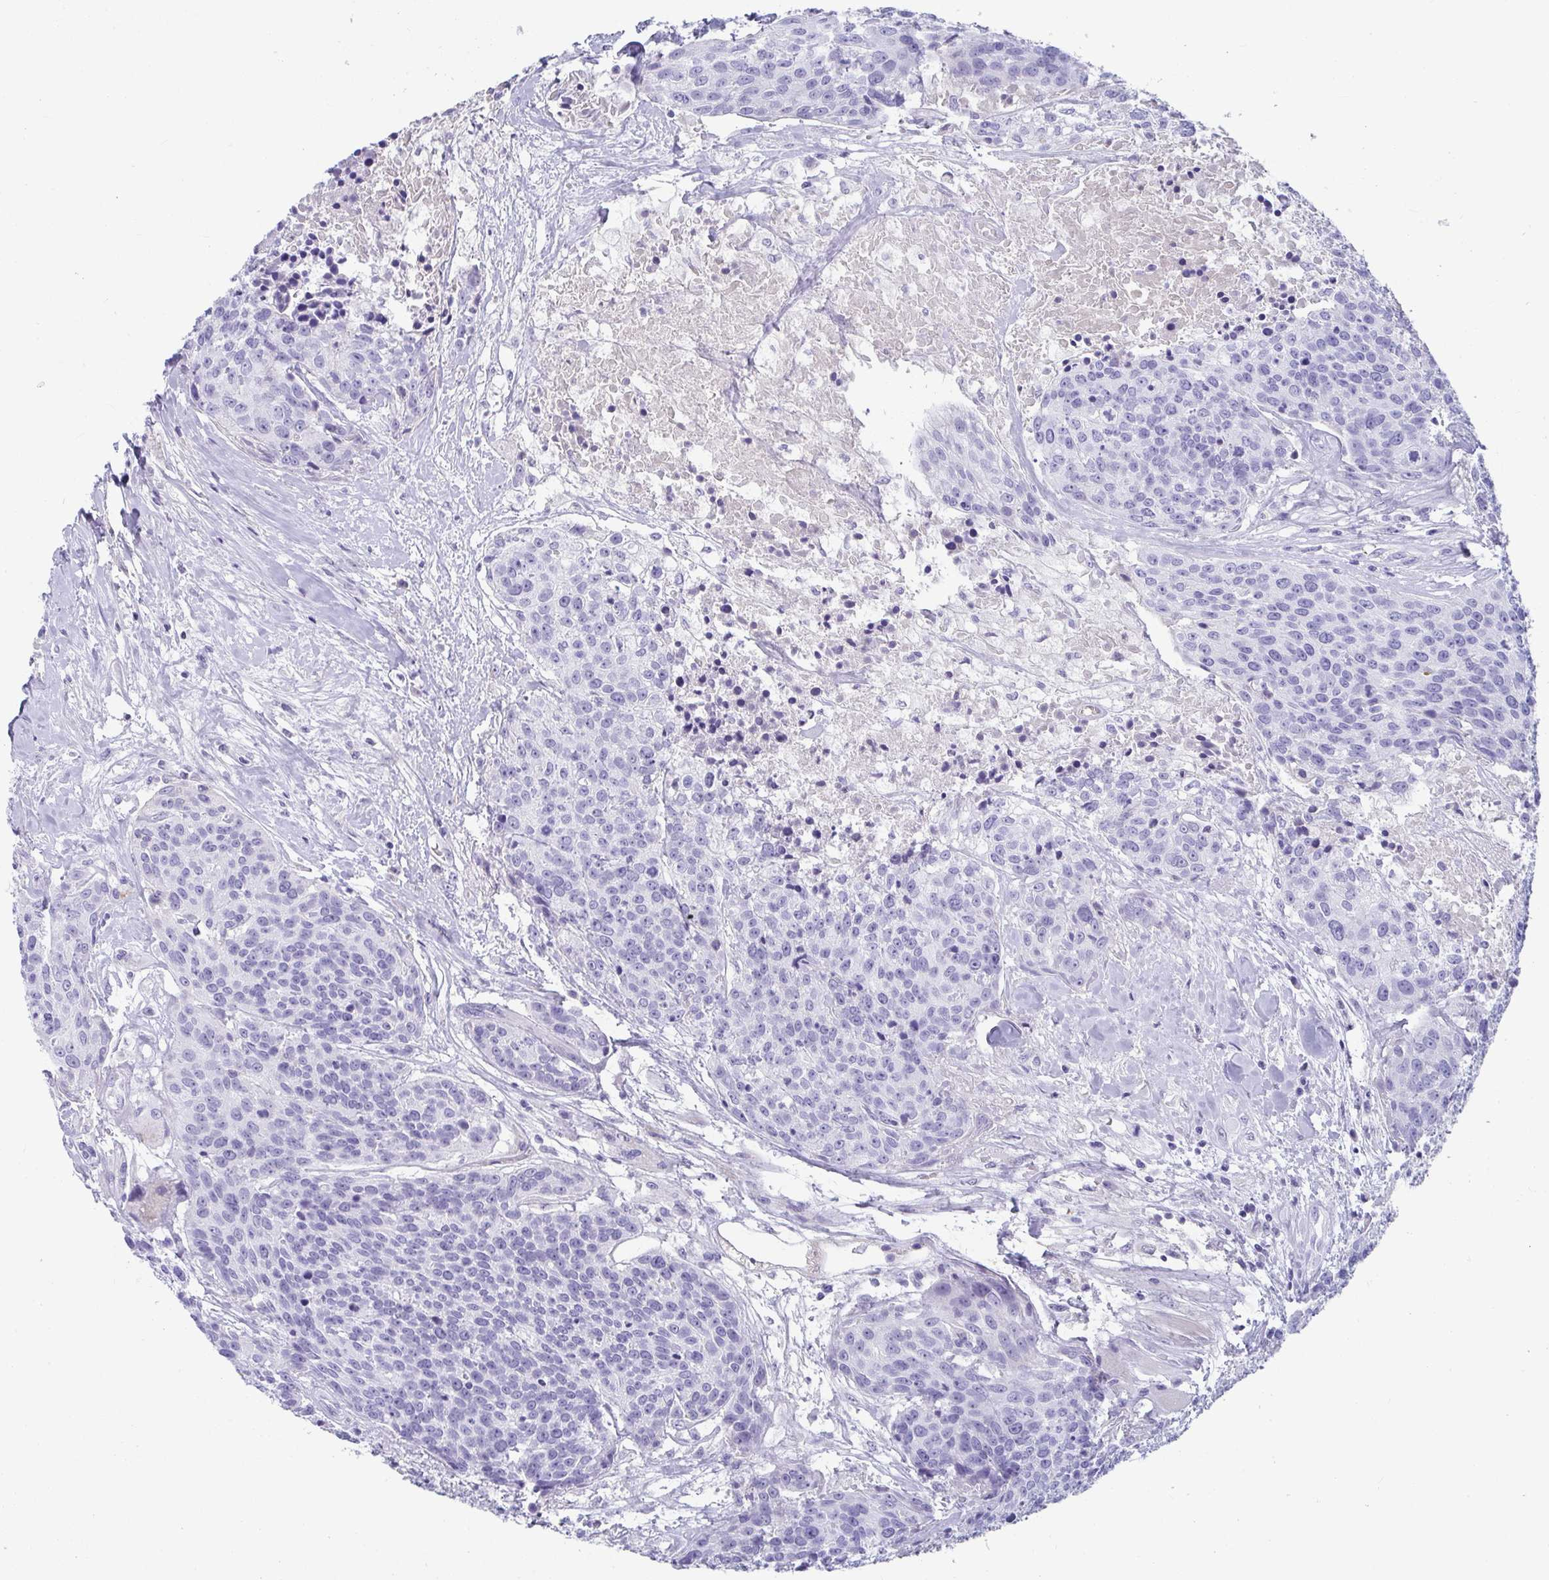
{"staining": {"intensity": "negative", "quantity": "none", "location": "none"}, "tissue": "head and neck cancer", "cell_type": "Tumor cells", "image_type": "cancer", "snomed": [{"axis": "morphology", "description": "Squamous cell carcinoma, NOS"}, {"axis": "topography", "description": "Oral tissue"}, {"axis": "topography", "description": "Head-Neck"}], "caption": "An immunohistochemistry photomicrograph of squamous cell carcinoma (head and neck) is shown. There is no staining in tumor cells of squamous cell carcinoma (head and neck).", "gene": "NPY", "patient": {"sex": "male", "age": 64}}